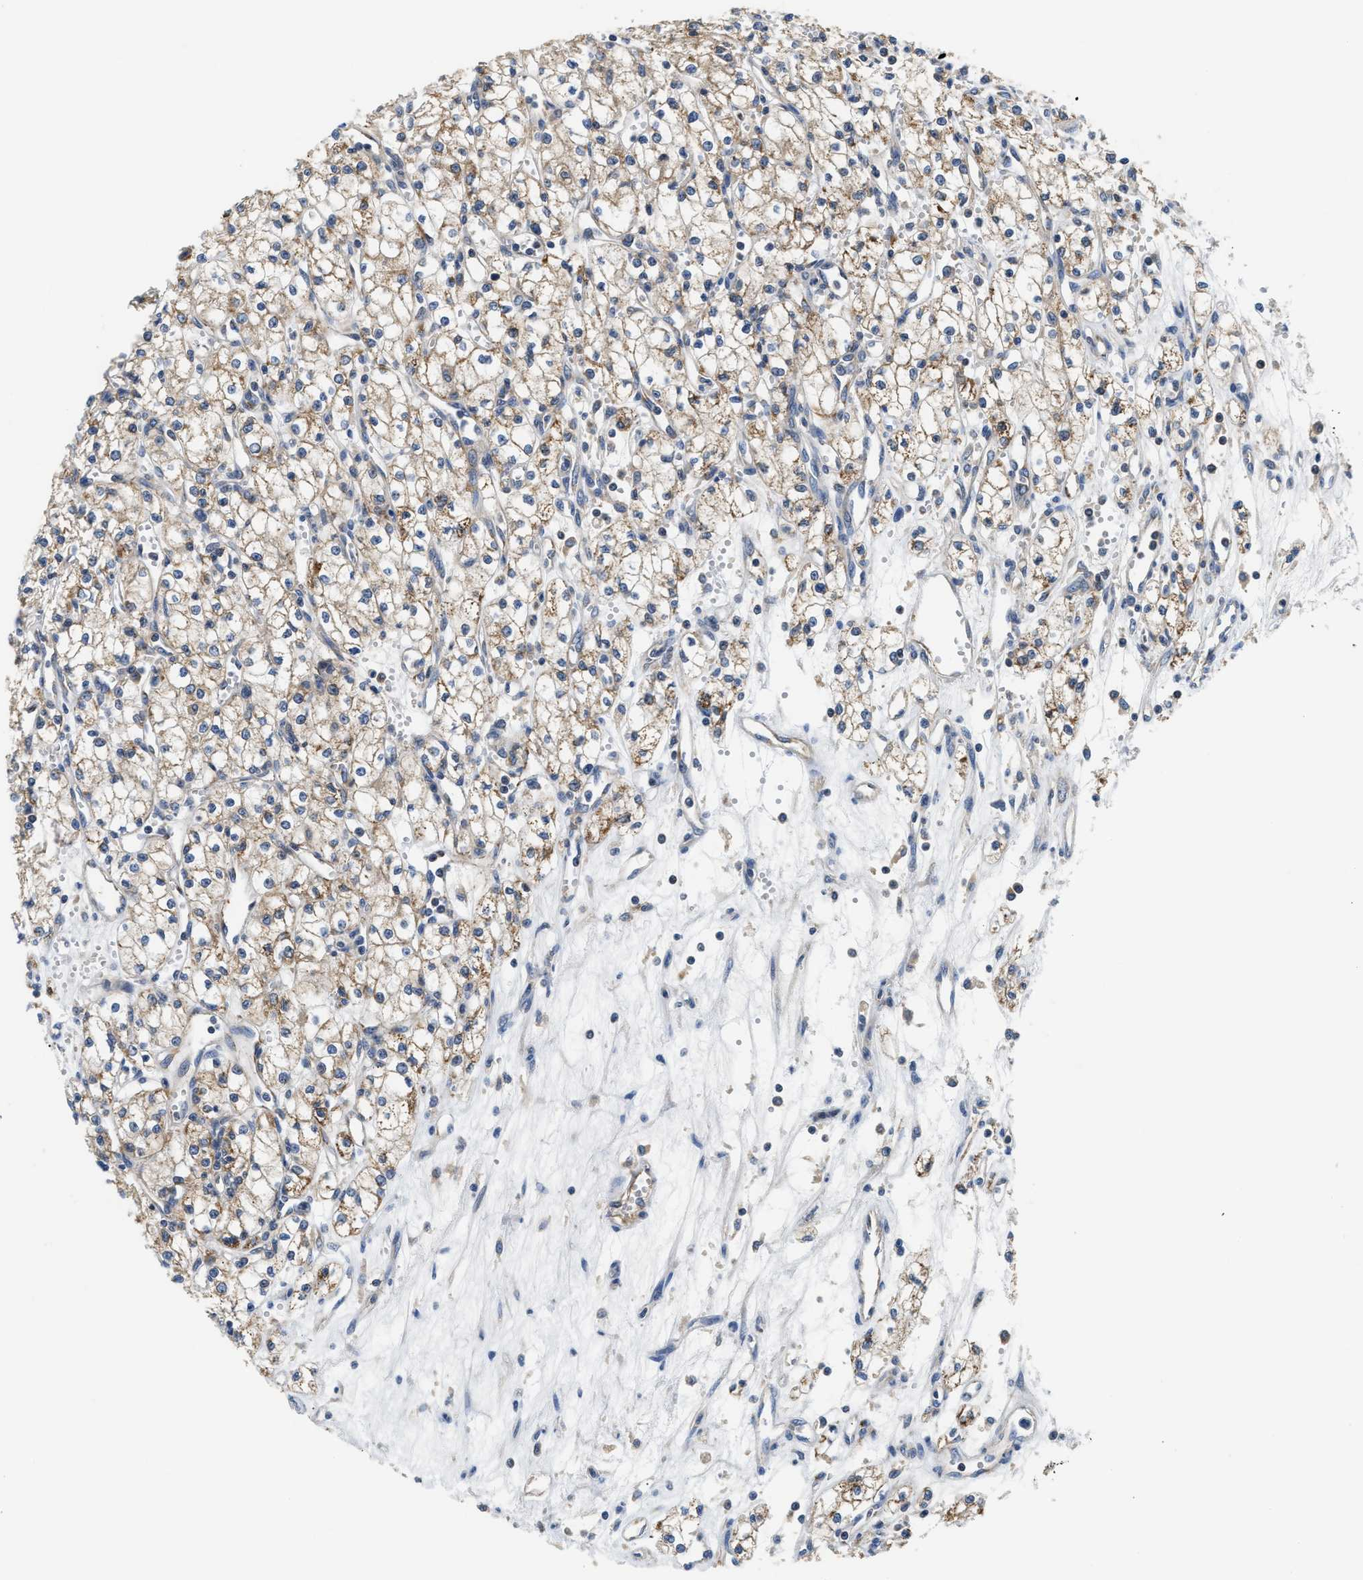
{"staining": {"intensity": "weak", "quantity": ">75%", "location": "cytoplasmic/membranous"}, "tissue": "renal cancer", "cell_type": "Tumor cells", "image_type": "cancer", "snomed": [{"axis": "morphology", "description": "Adenocarcinoma, NOS"}, {"axis": "topography", "description": "Kidney"}], "caption": "Renal adenocarcinoma tissue exhibits weak cytoplasmic/membranous staining in about >75% of tumor cells, visualized by immunohistochemistry.", "gene": "CCM2", "patient": {"sex": "male", "age": 59}}